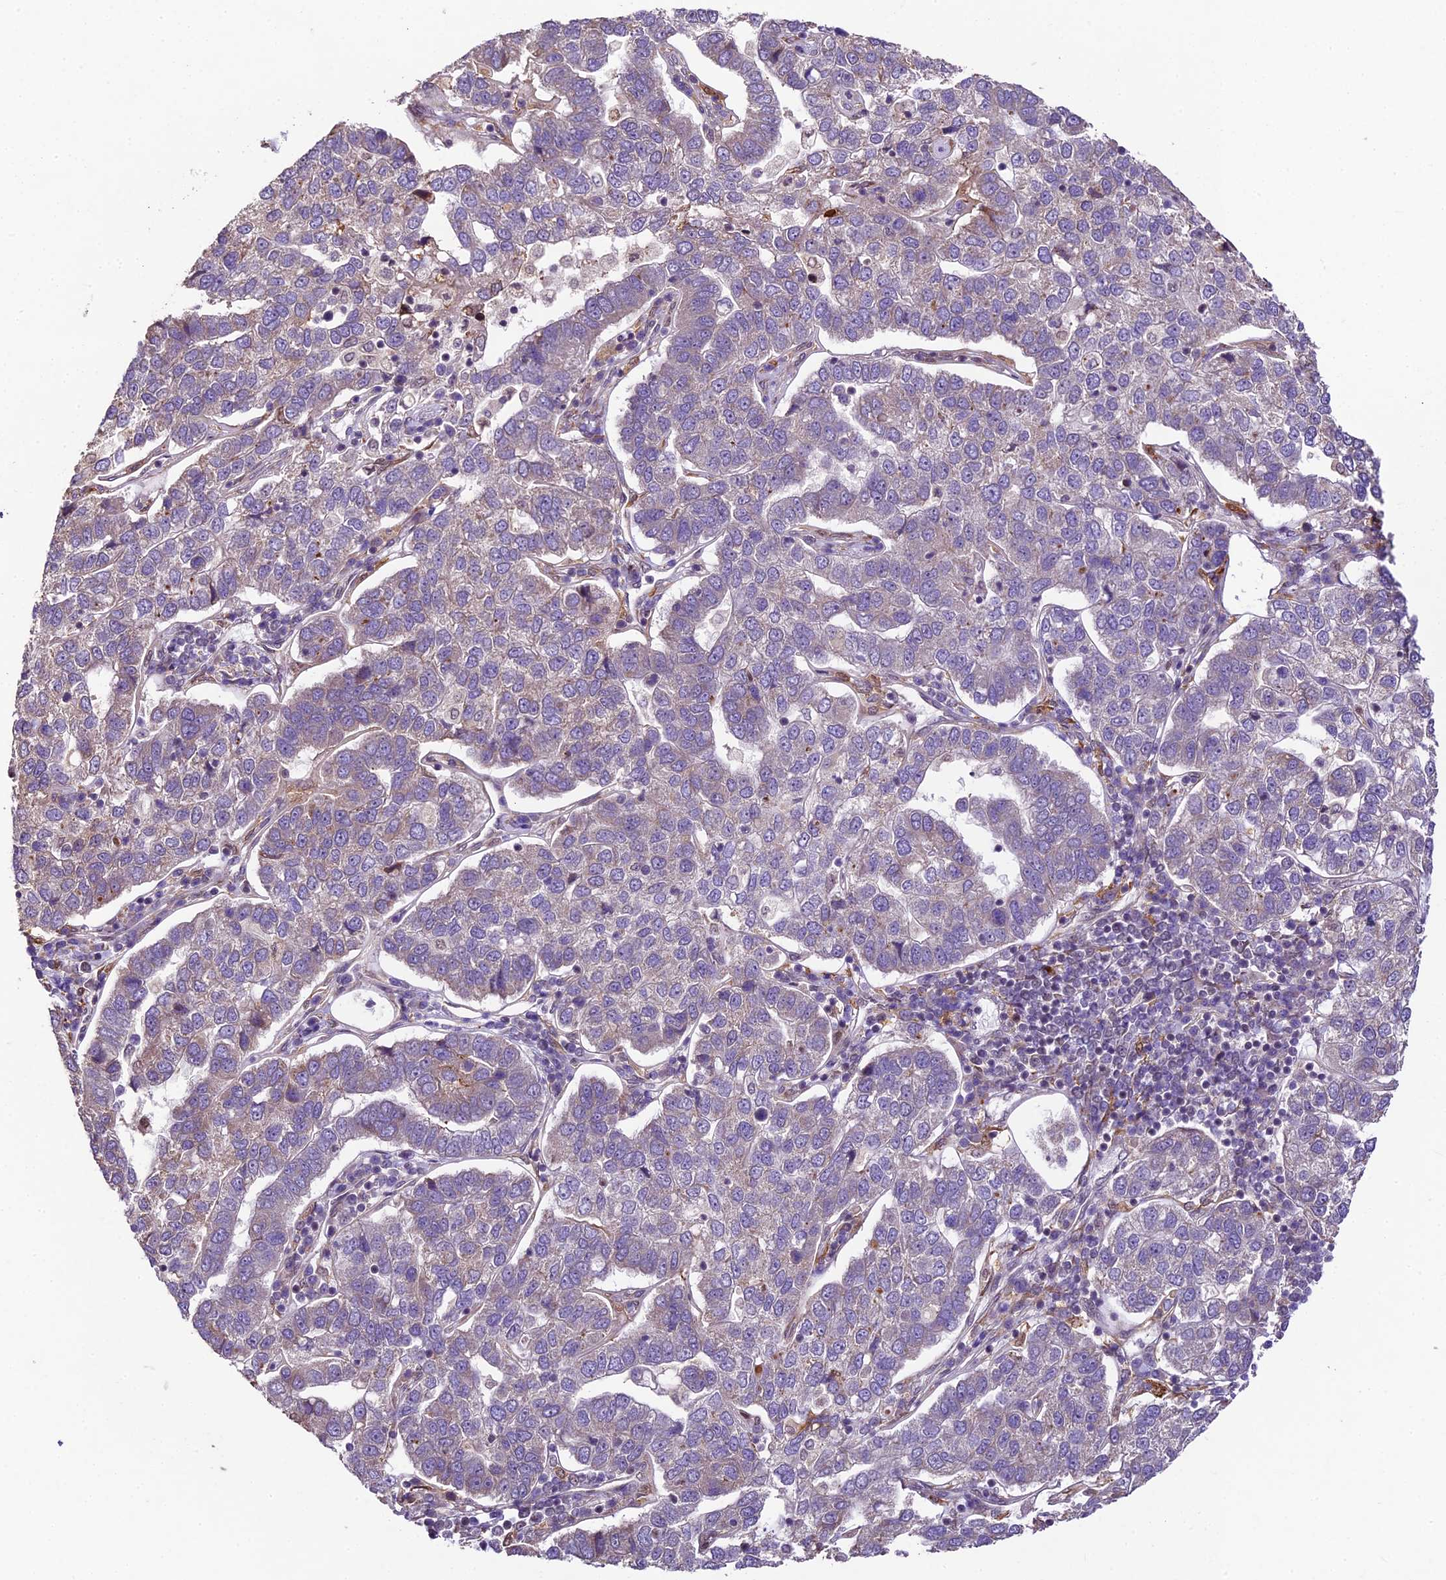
{"staining": {"intensity": "negative", "quantity": "none", "location": "none"}, "tissue": "pancreatic cancer", "cell_type": "Tumor cells", "image_type": "cancer", "snomed": [{"axis": "morphology", "description": "Adenocarcinoma, NOS"}, {"axis": "topography", "description": "Pancreas"}], "caption": "There is no significant positivity in tumor cells of pancreatic cancer.", "gene": "TRIM22", "patient": {"sex": "female", "age": 61}}